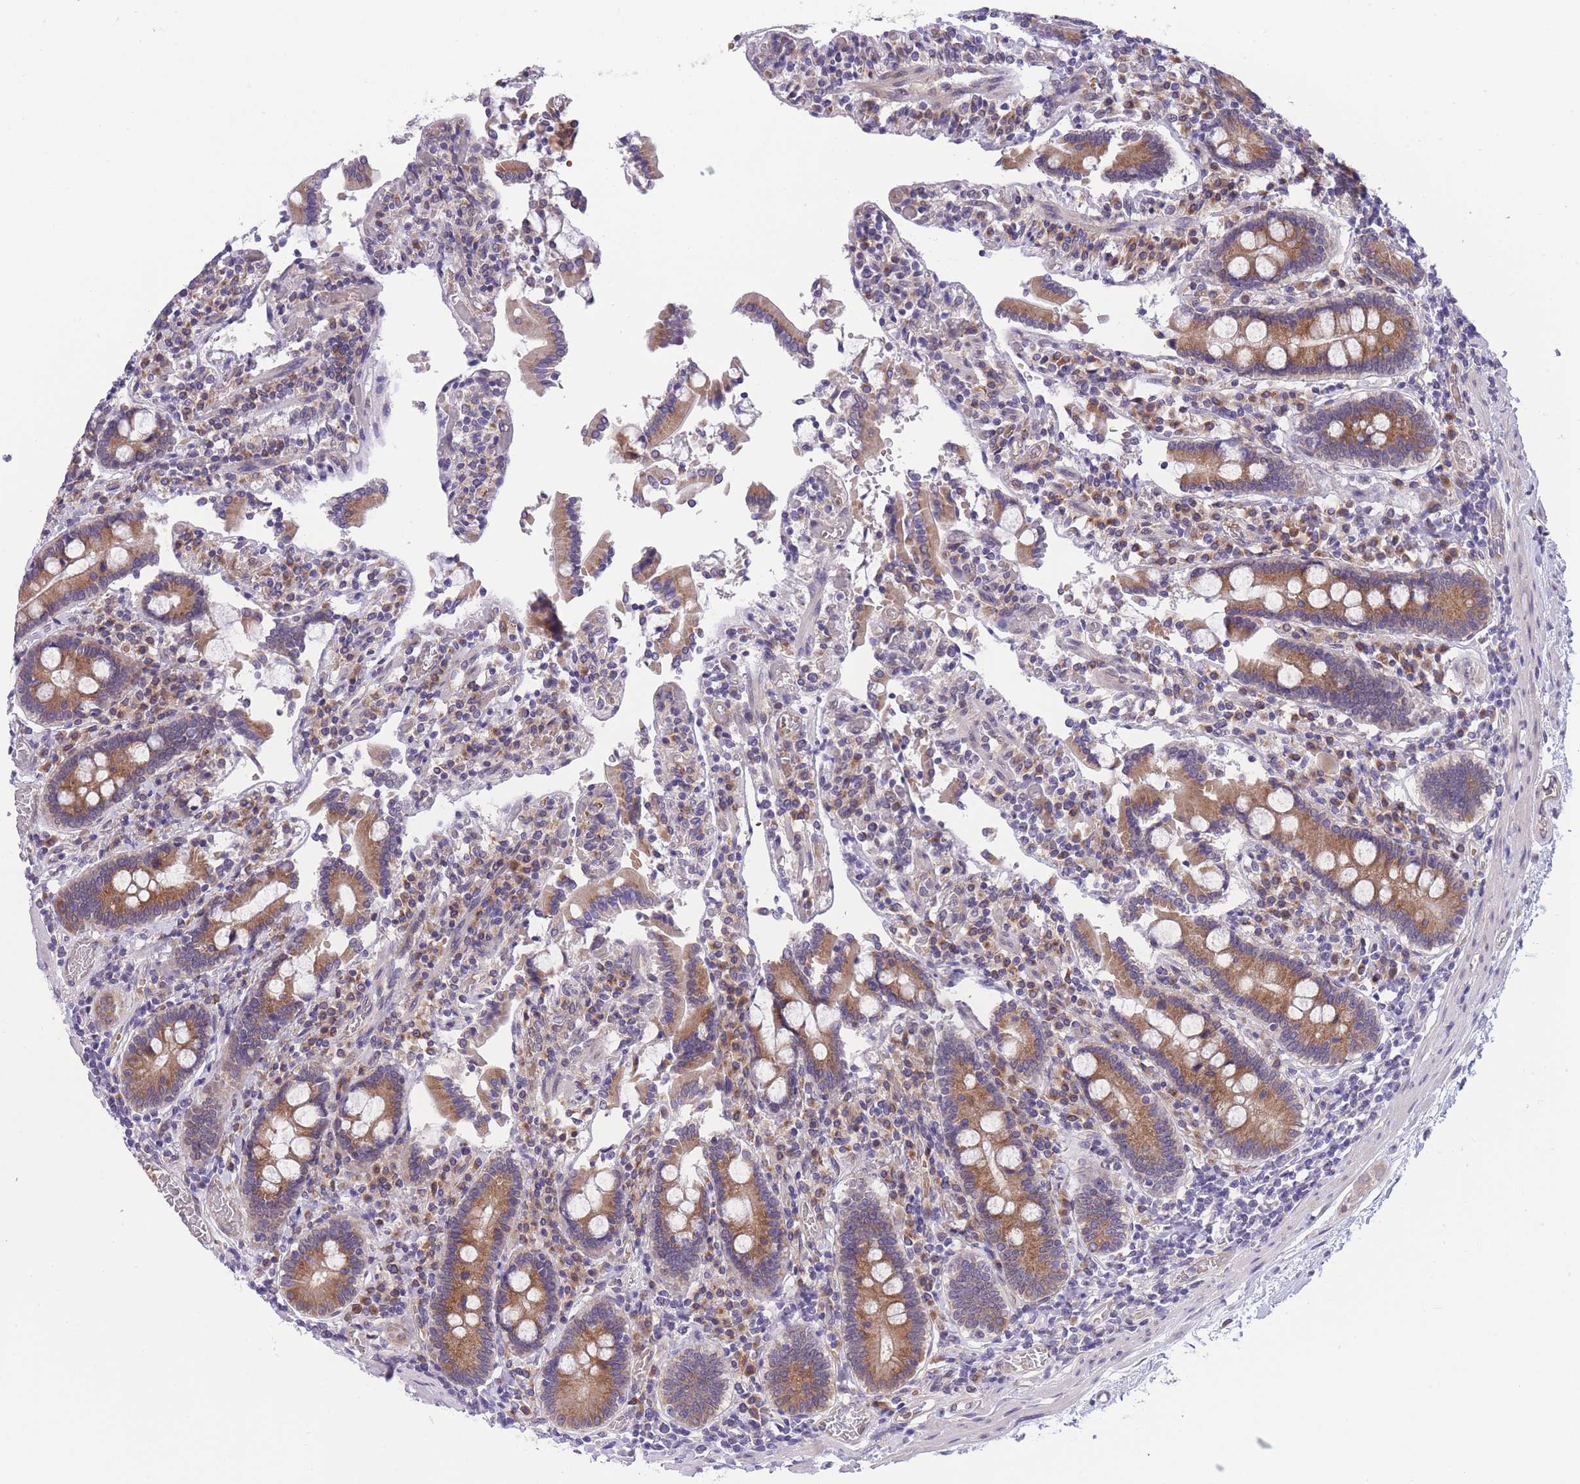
{"staining": {"intensity": "moderate", "quantity": ">75%", "location": "cytoplasmic/membranous"}, "tissue": "duodenum", "cell_type": "Glandular cells", "image_type": "normal", "snomed": [{"axis": "morphology", "description": "Normal tissue, NOS"}, {"axis": "topography", "description": "Duodenum"}], "caption": "Immunohistochemistry (IHC) of normal human duodenum displays medium levels of moderate cytoplasmic/membranous staining in about >75% of glandular cells.", "gene": "WWOX", "patient": {"sex": "male", "age": 55}}